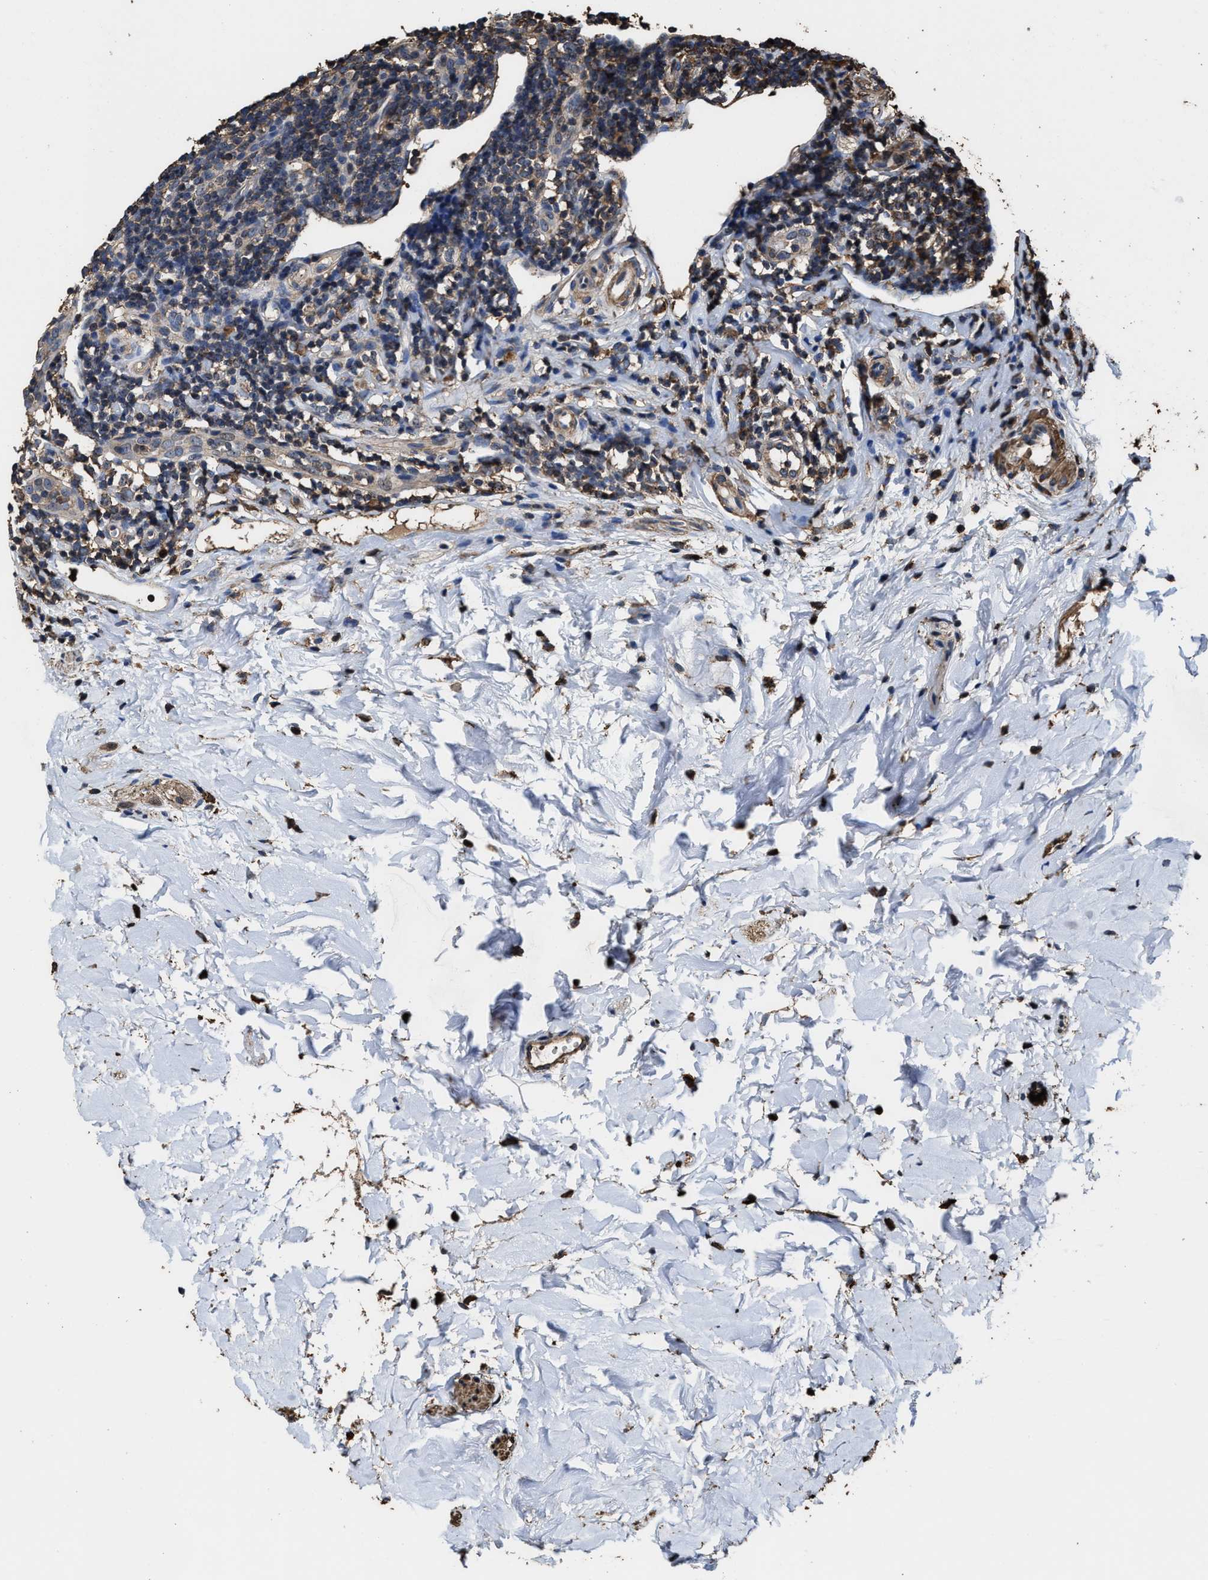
{"staining": {"intensity": "weak", "quantity": ">75%", "location": "cytoplasmic/membranous"}, "tissue": "appendix", "cell_type": "Glandular cells", "image_type": "normal", "snomed": [{"axis": "morphology", "description": "Normal tissue, NOS"}, {"axis": "topography", "description": "Appendix"}], "caption": "High-power microscopy captured an immunohistochemistry image of unremarkable appendix, revealing weak cytoplasmic/membranous expression in approximately >75% of glandular cells. (DAB (3,3'-diaminobenzidine) IHC with brightfield microscopy, high magnification).", "gene": "KBTBD2", "patient": {"sex": "female", "age": 20}}